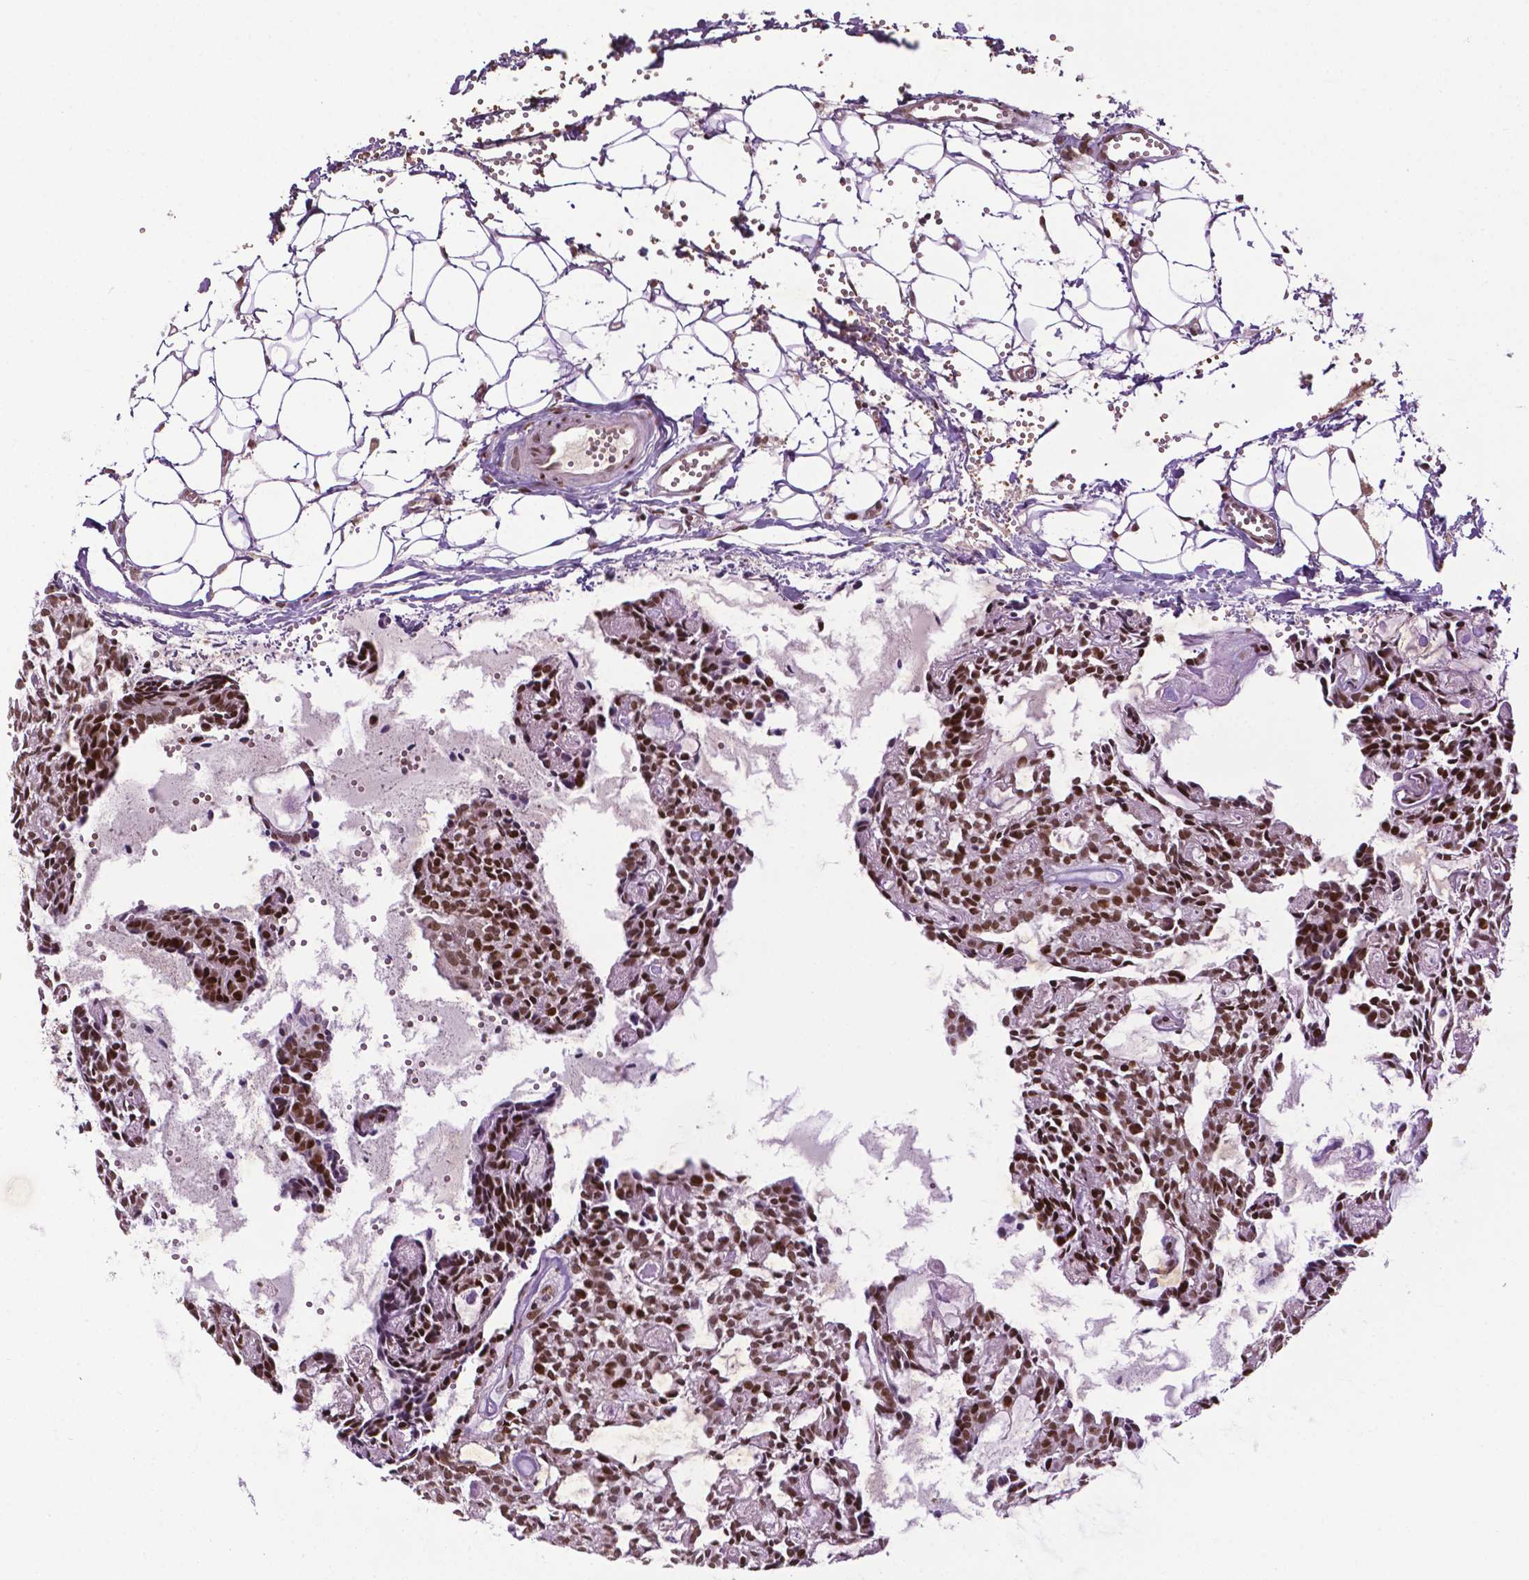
{"staining": {"intensity": "moderate", "quantity": ">75%", "location": "nuclear"}, "tissue": "head and neck cancer", "cell_type": "Tumor cells", "image_type": "cancer", "snomed": [{"axis": "morphology", "description": "Adenocarcinoma, NOS"}, {"axis": "topography", "description": "Head-Neck"}], "caption": "A brown stain labels moderate nuclear expression of a protein in human head and neck cancer (adenocarcinoma) tumor cells.", "gene": "ZNF41", "patient": {"sex": "female", "age": 62}}